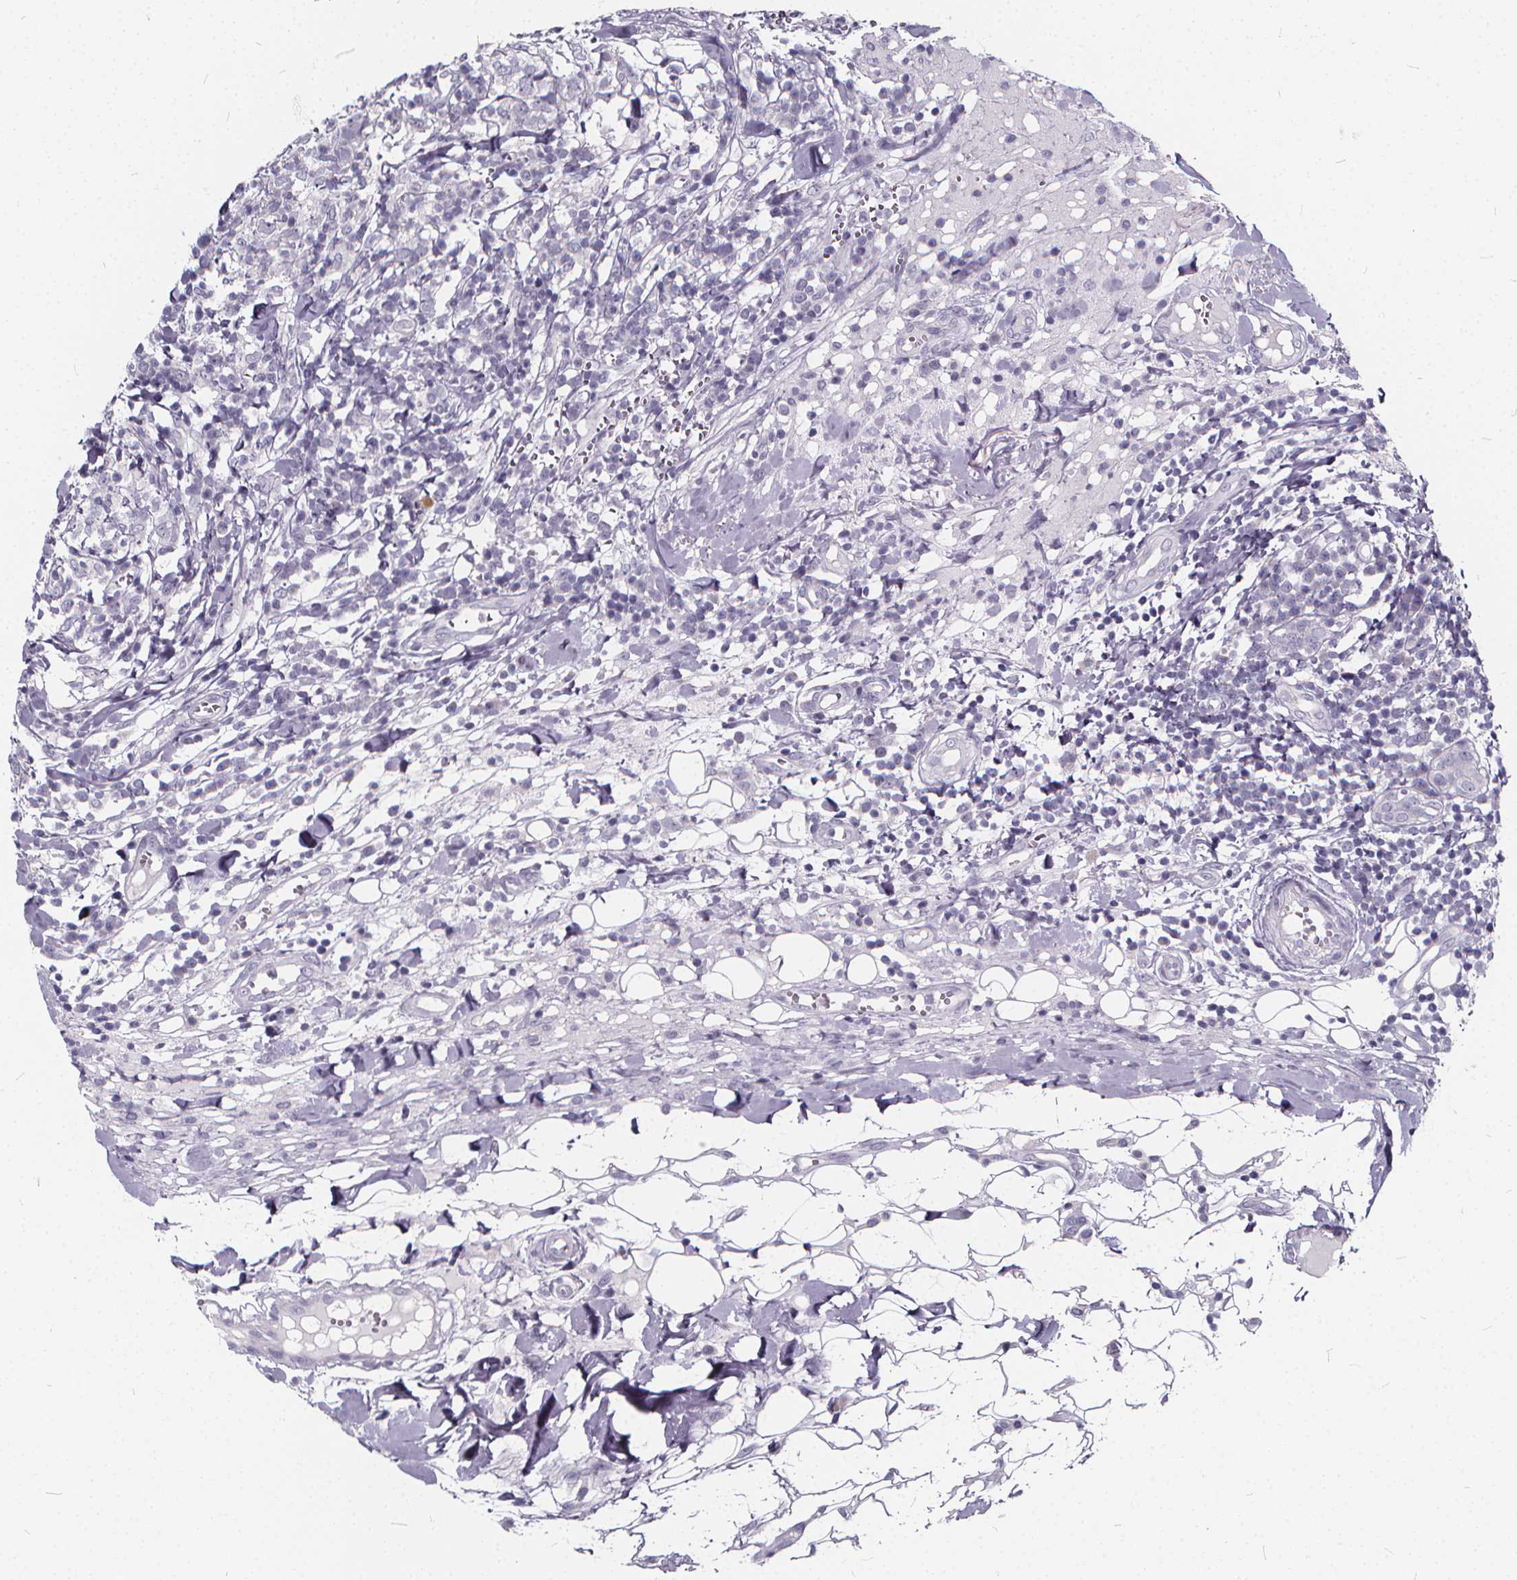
{"staining": {"intensity": "negative", "quantity": "none", "location": "none"}, "tissue": "breast cancer", "cell_type": "Tumor cells", "image_type": "cancer", "snomed": [{"axis": "morphology", "description": "Duct carcinoma"}, {"axis": "topography", "description": "Breast"}], "caption": "A high-resolution histopathology image shows immunohistochemistry staining of invasive ductal carcinoma (breast), which exhibits no significant expression in tumor cells.", "gene": "SPEF2", "patient": {"sex": "female", "age": 30}}